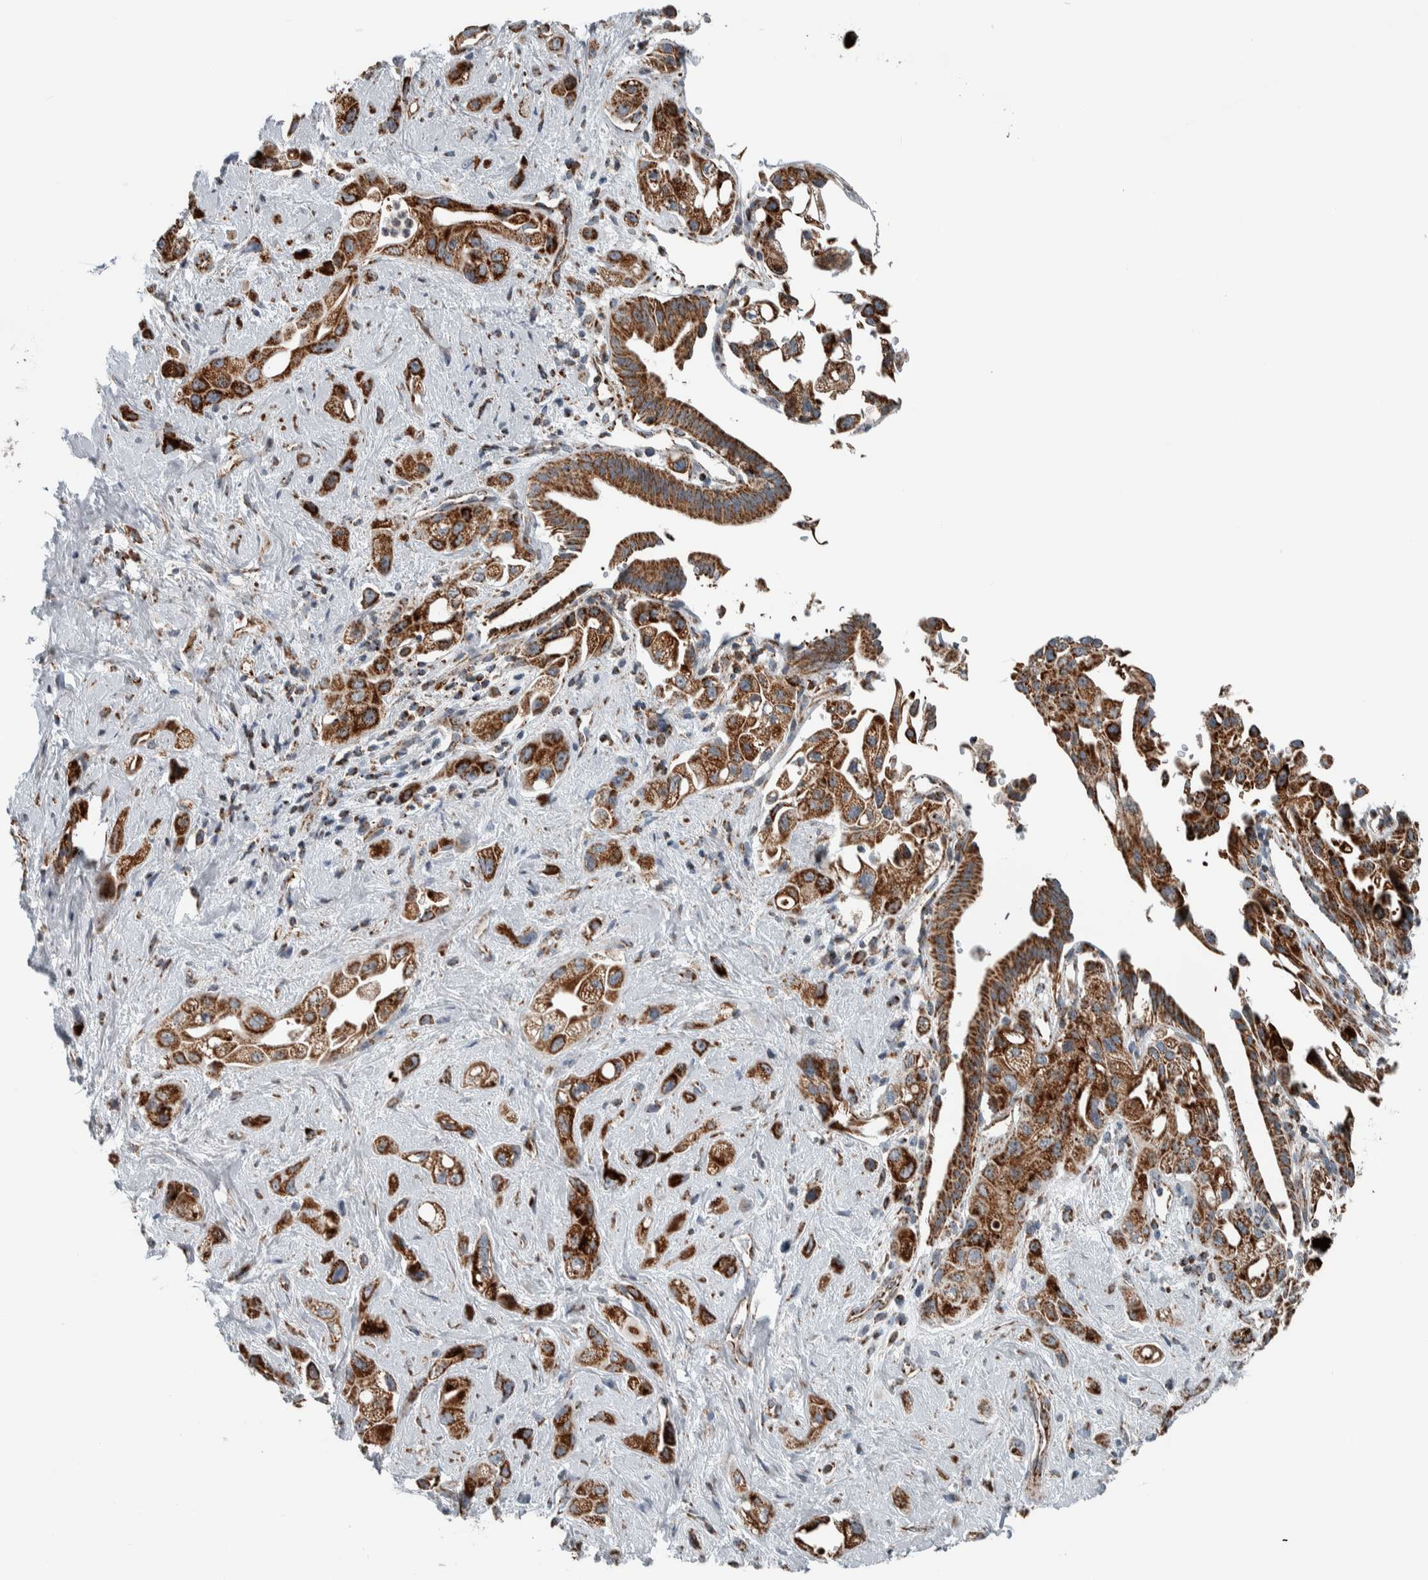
{"staining": {"intensity": "strong", "quantity": ">75%", "location": "cytoplasmic/membranous"}, "tissue": "pancreatic cancer", "cell_type": "Tumor cells", "image_type": "cancer", "snomed": [{"axis": "morphology", "description": "Adenocarcinoma, NOS"}, {"axis": "topography", "description": "Pancreas"}], "caption": "There is high levels of strong cytoplasmic/membranous expression in tumor cells of adenocarcinoma (pancreatic), as demonstrated by immunohistochemical staining (brown color).", "gene": "CNTROB", "patient": {"sex": "female", "age": 66}}